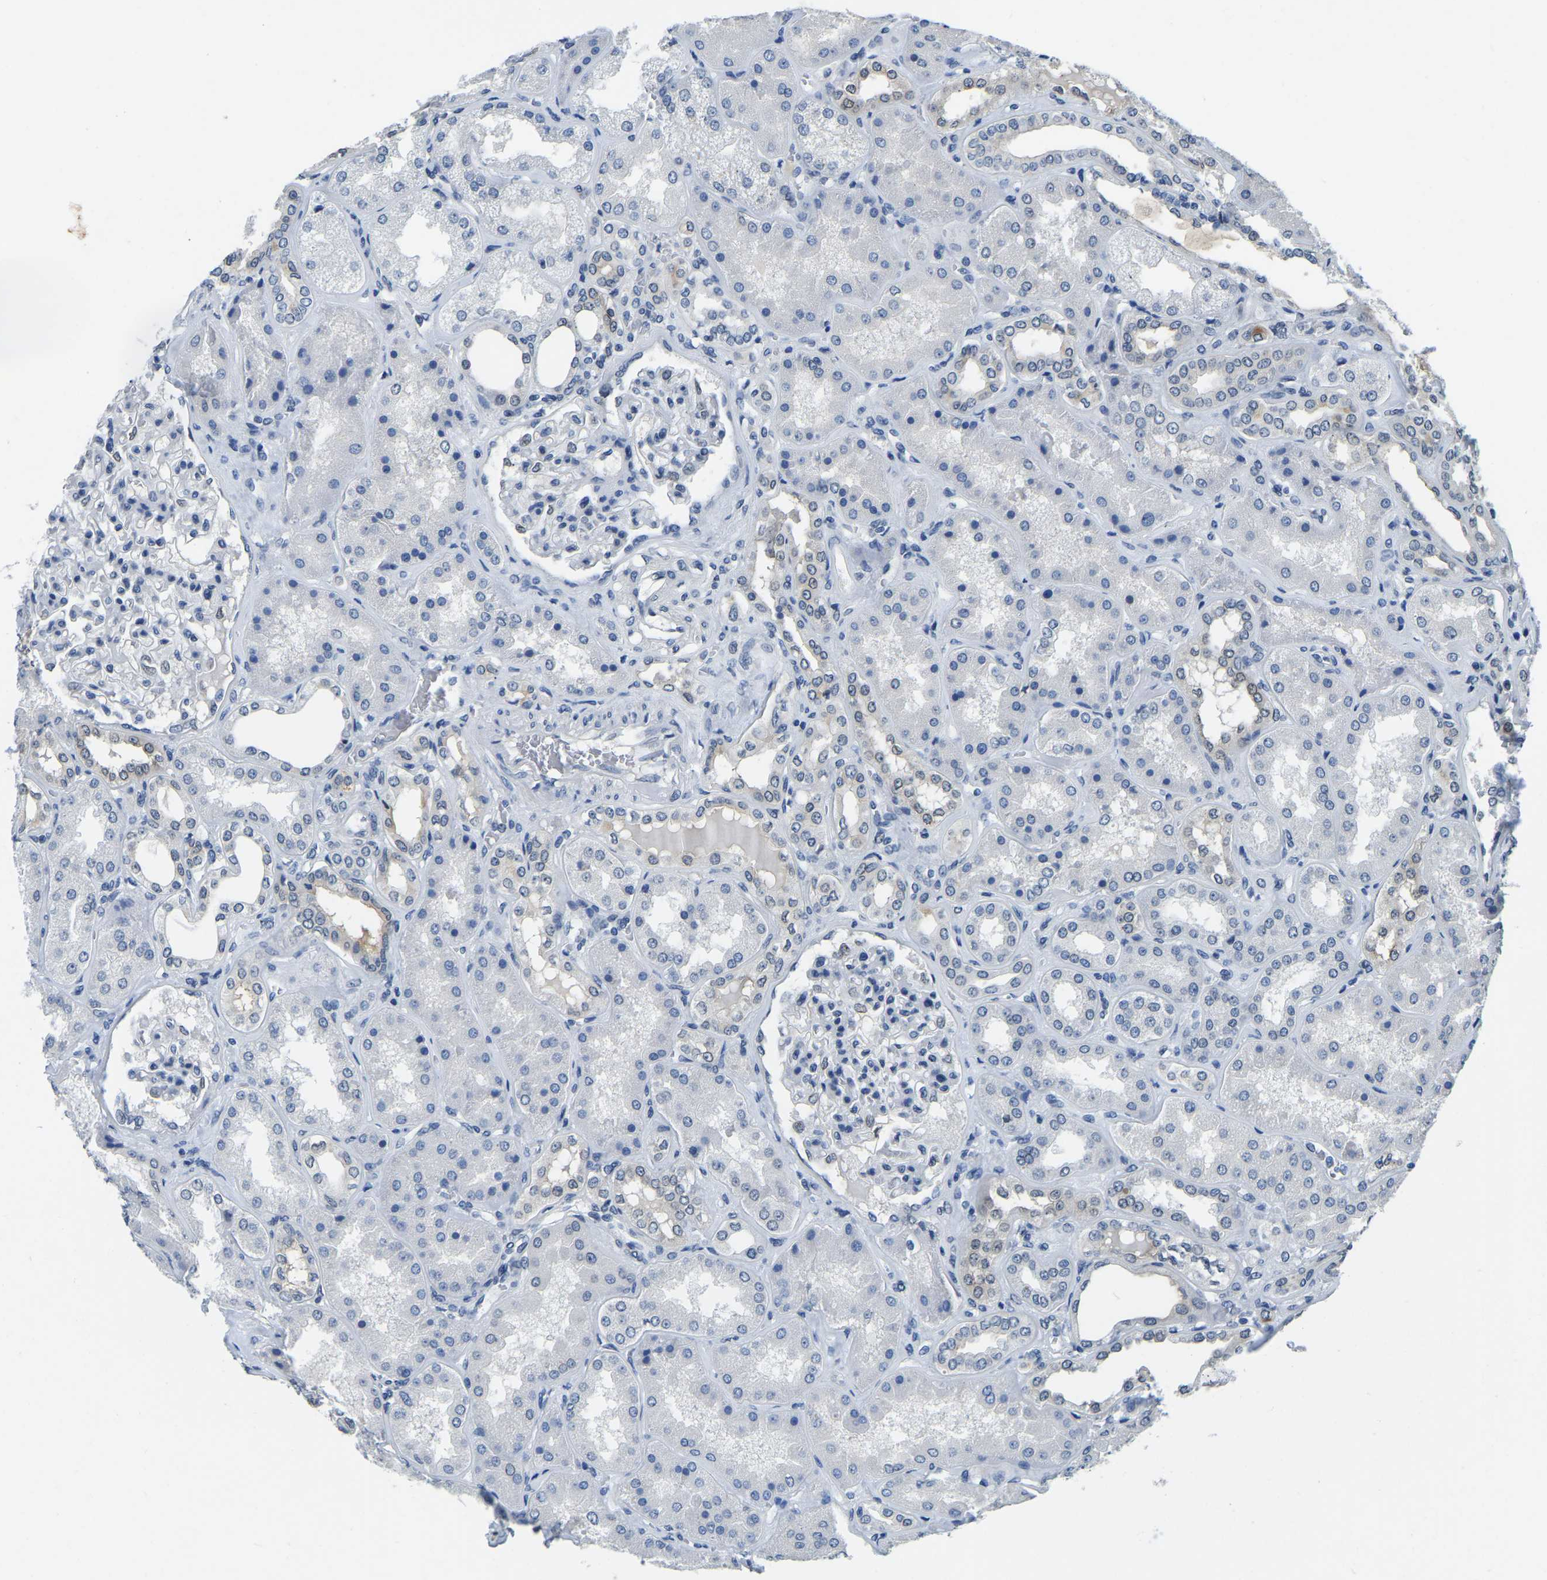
{"staining": {"intensity": "negative", "quantity": "none", "location": "none"}, "tissue": "kidney", "cell_type": "Cells in glomeruli", "image_type": "normal", "snomed": [{"axis": "morphology", "description": "Normal tissue, NOS"}, {"axis": "topography", "description": "Kidney"}], "caption": "This image is of benign kidney stained with immunohistochemistry (IHC) to label a protein in brown with the nuclei are counter-stained blue. There is no staining in cells in glomeruli.", "gene": "RANBP2", "patient": {"sex": "female", "age": 56}}